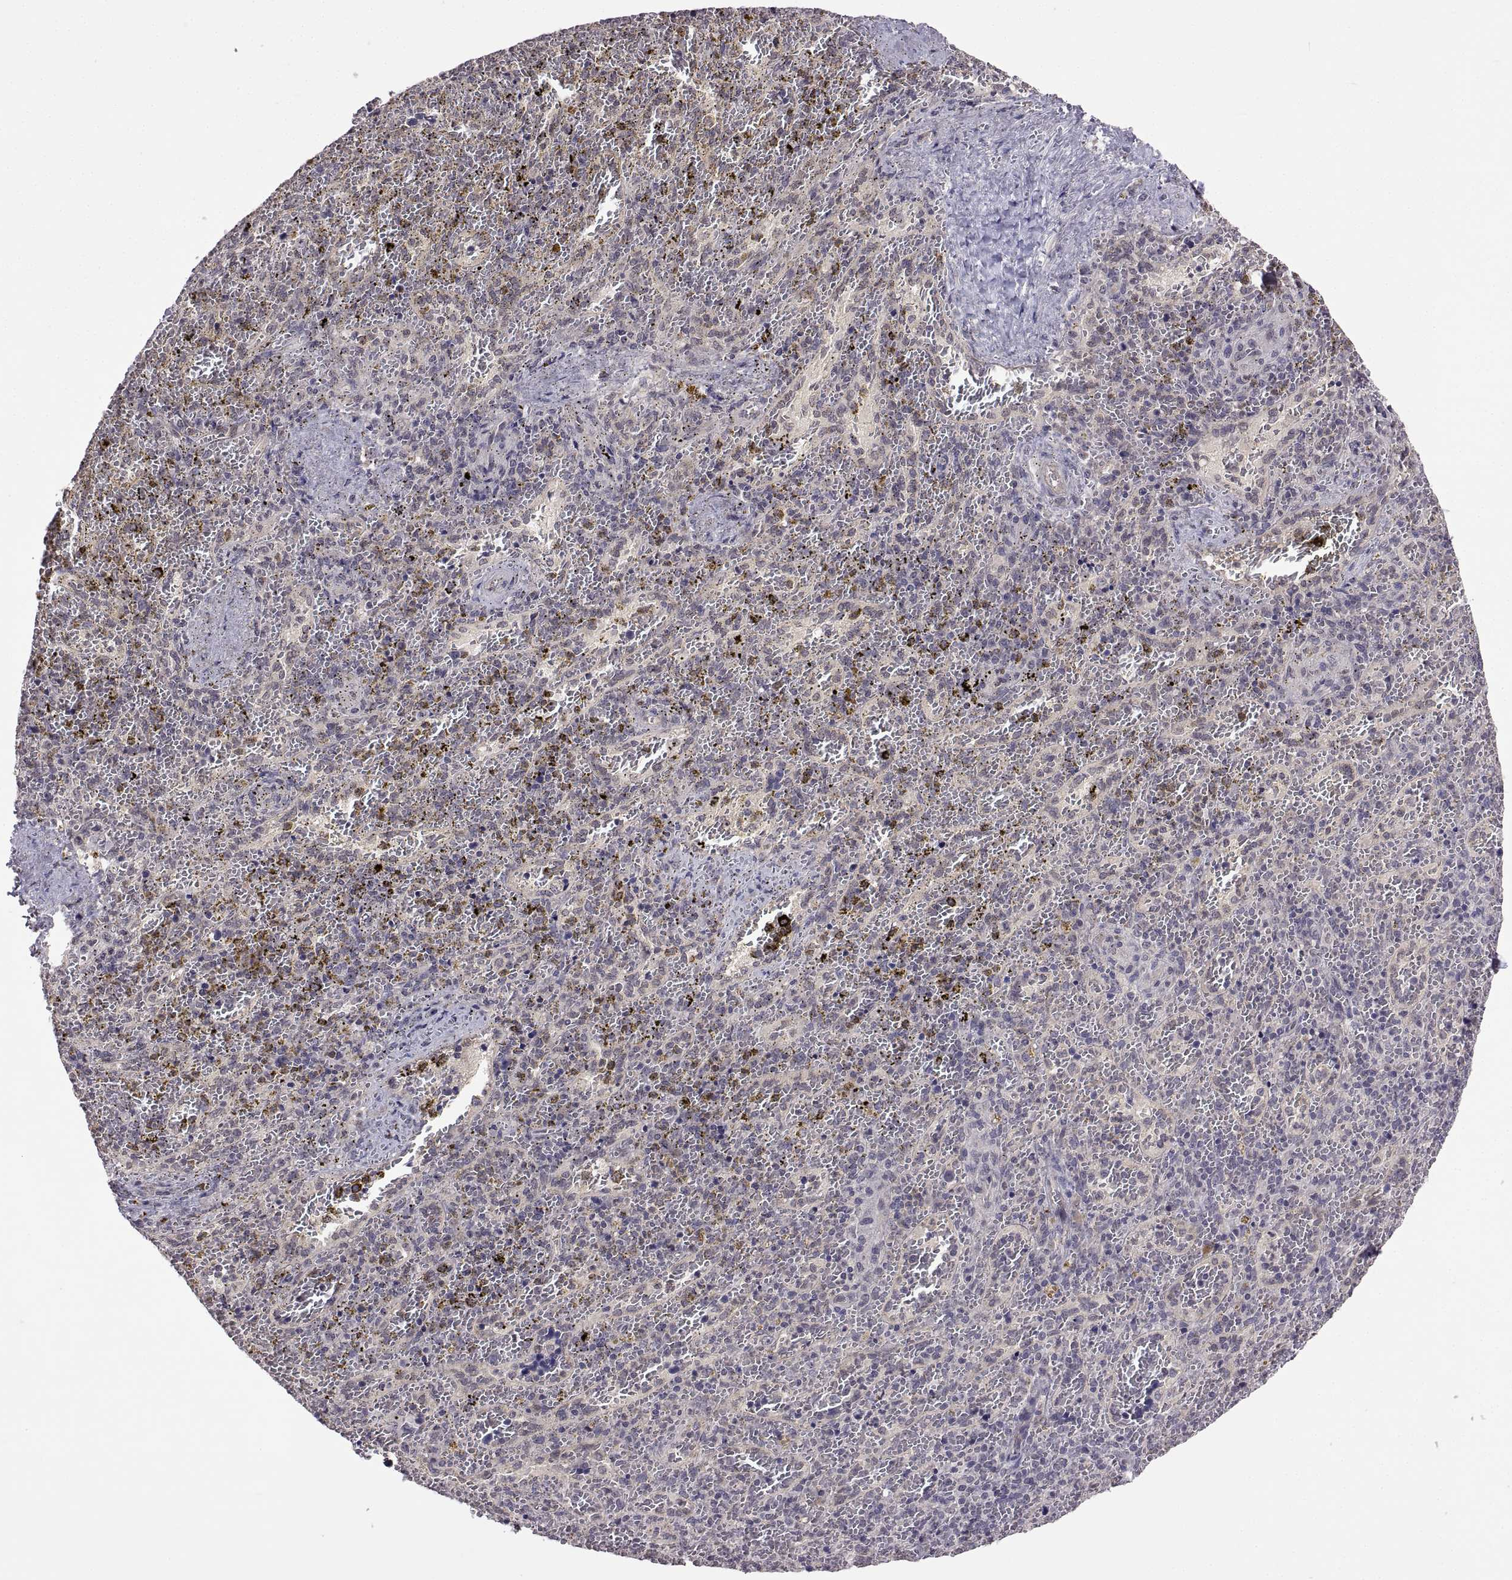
{"staining": {"intensity": "negative", "quantity": "none", "location": "none"}, "tissue": "spleen", "cell_type": "Cells in red pulp", "image_type": "normal", "snomed": [{"axis": "morphology", "description": "Normal tissue, NOS"}, {"axis": "topography", "description": "Spleen"}], "caption": "IHC image of unremarkable spleen: human spleen stained with DAB (3,3'-diaminobenzidine) shows no significant protein positivity in cells in red pulp.", "gene": "LAMA1", "patient": {"sex": "female", "age": 50}}